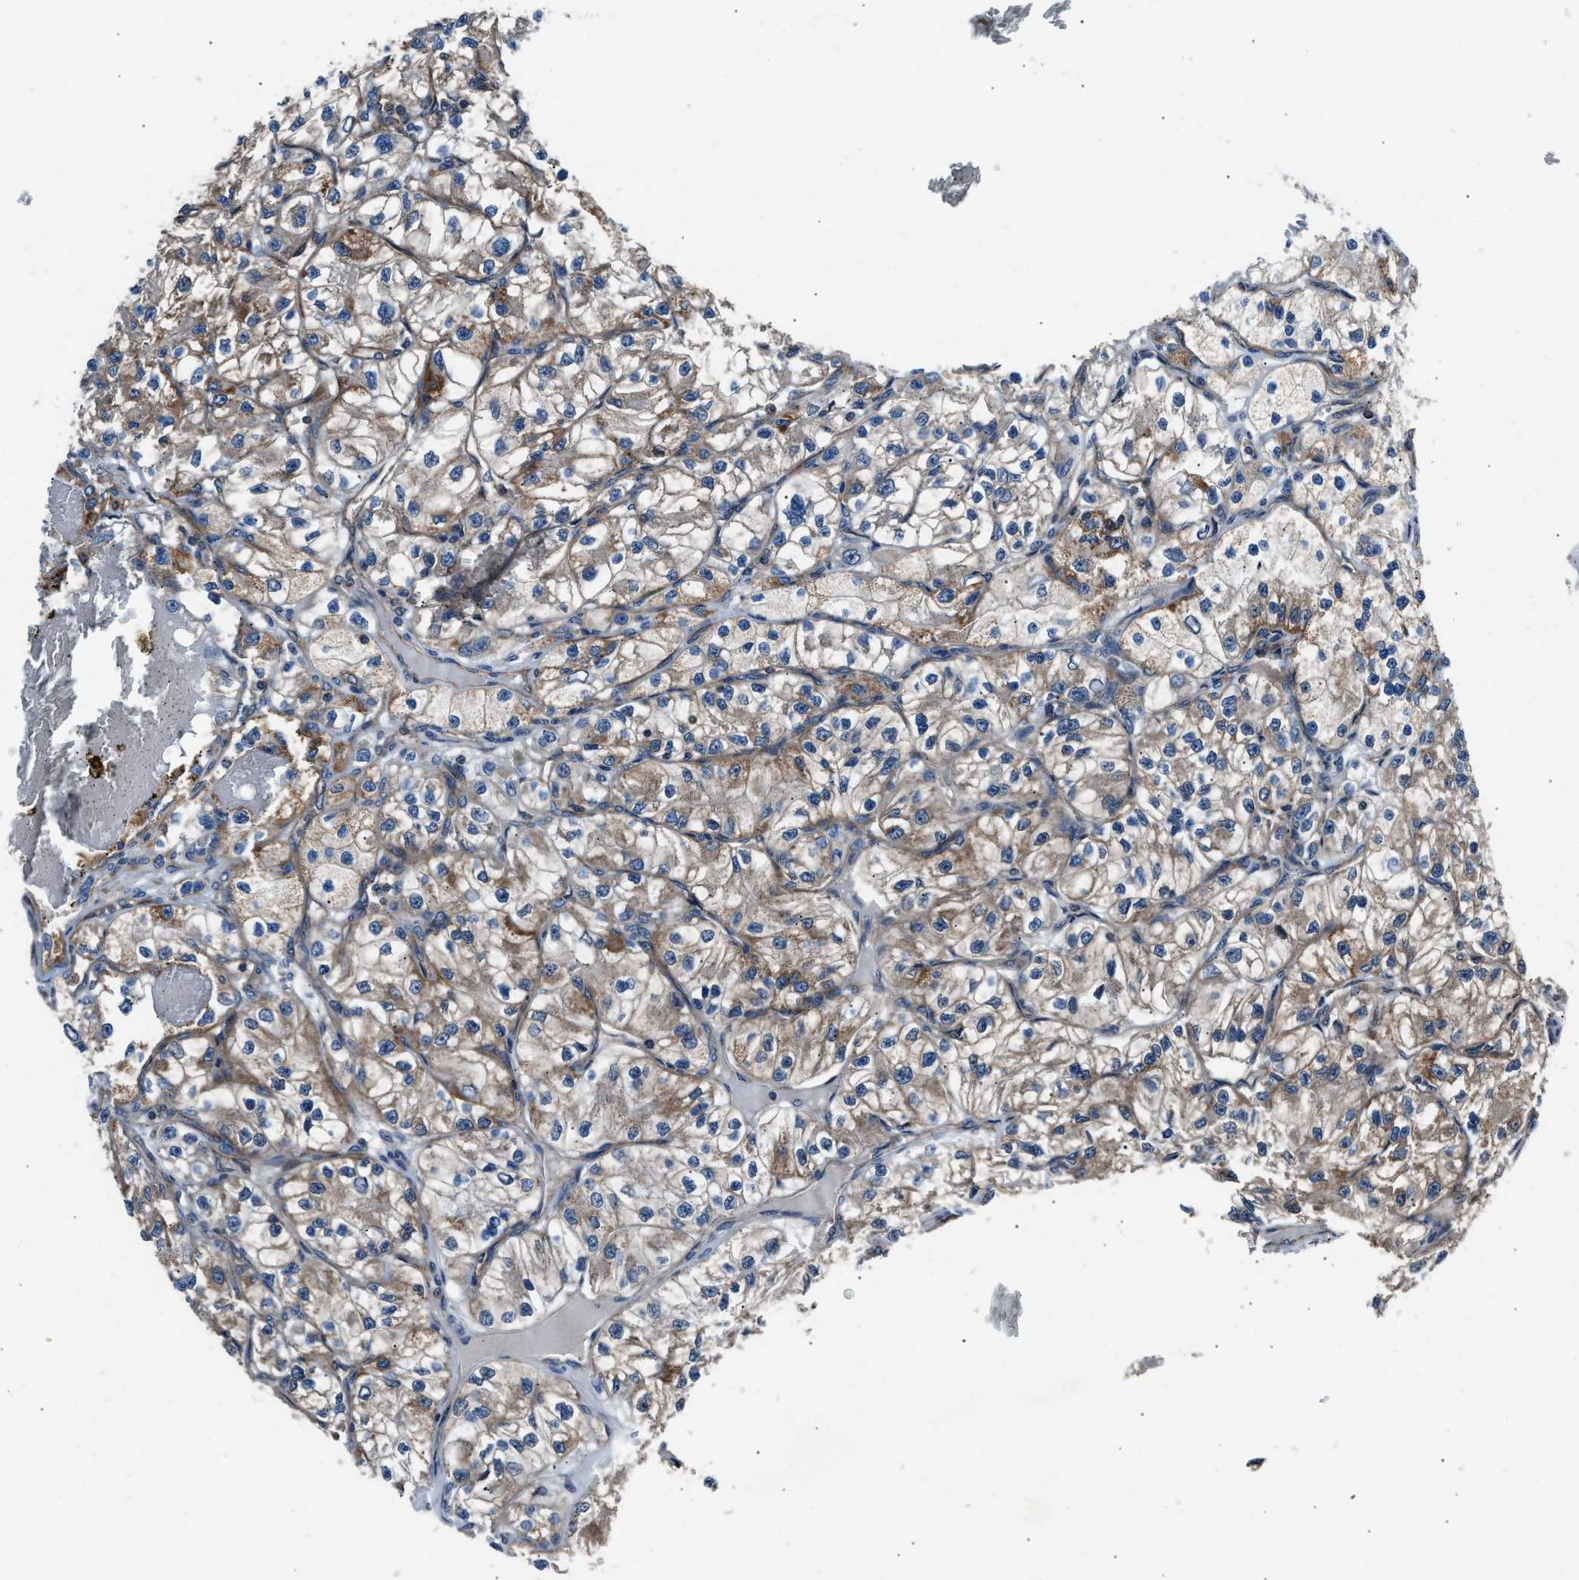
{"staining": {"intensity": "moderate", "quantity": ">75%", "location": "cytoplasmic/membranous"}, "tissue": "renal cancer", "cell_type": "Tumor cells", "image_type": "cancer", "snomed": [{"axis": "morphology", "description": "Adenocarcinoma, NOS"}, {"axis": "topography", "description": "Kidney"}], "caption": "Brown immunohistochemical staining in human adenocarcinoma (renal) shows moderate cytoplasmic/membranous positivity in approximately >75% of tumor cells. (DAB = brown stain, brightfield microscopy at high magnification).", "gene": "GGCT", "patient": {"sex": "female", "age": 57}}